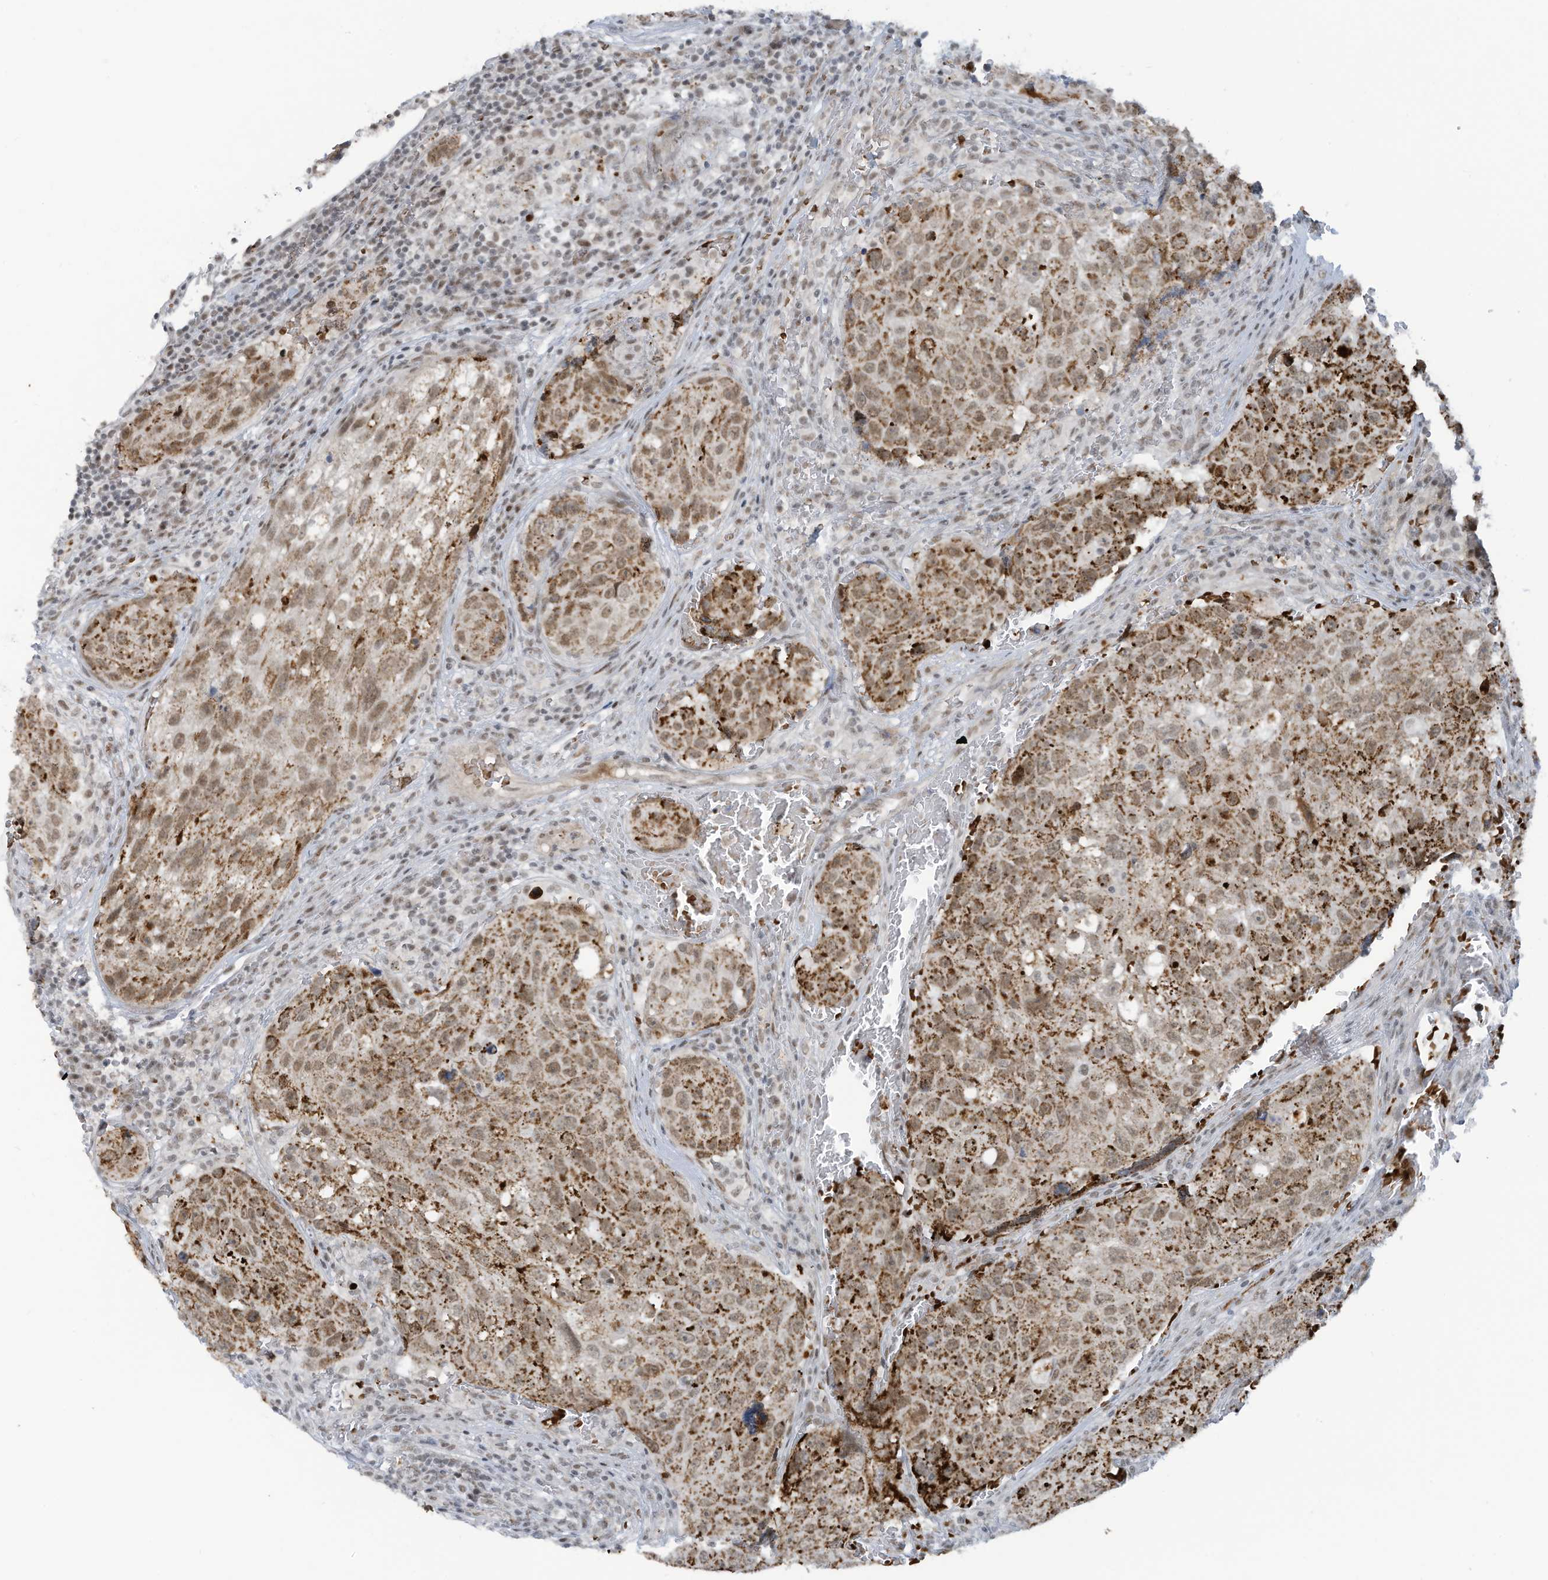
{"staining": {"intensity": "moderate", "quantity": ">75%", "location": "cytoplasmic/membranous,nuclear"}, "tissue": "urothelial cancer", "cell_type": "Tumor cells", "image_type": "cancer", "snomed": [{"axis": "morphology", "description": "Urothelial carcinoma, High grade"}, {"axis": "topography", "description": "Lymph node"}, {"axis": "topography", "description": "Urinary bladder"}], "caption": "This image shows urothelial cancer stained with immunohistochemistry (IHC) to label a protein in brown. The cytoplasmic/membranous and nuclear of tumor cells show moderate positivity for the protein. Nuclei are counter-stained blue.", "gene": "ECT2L", "patient": {"sex": "male", "age": 51}}